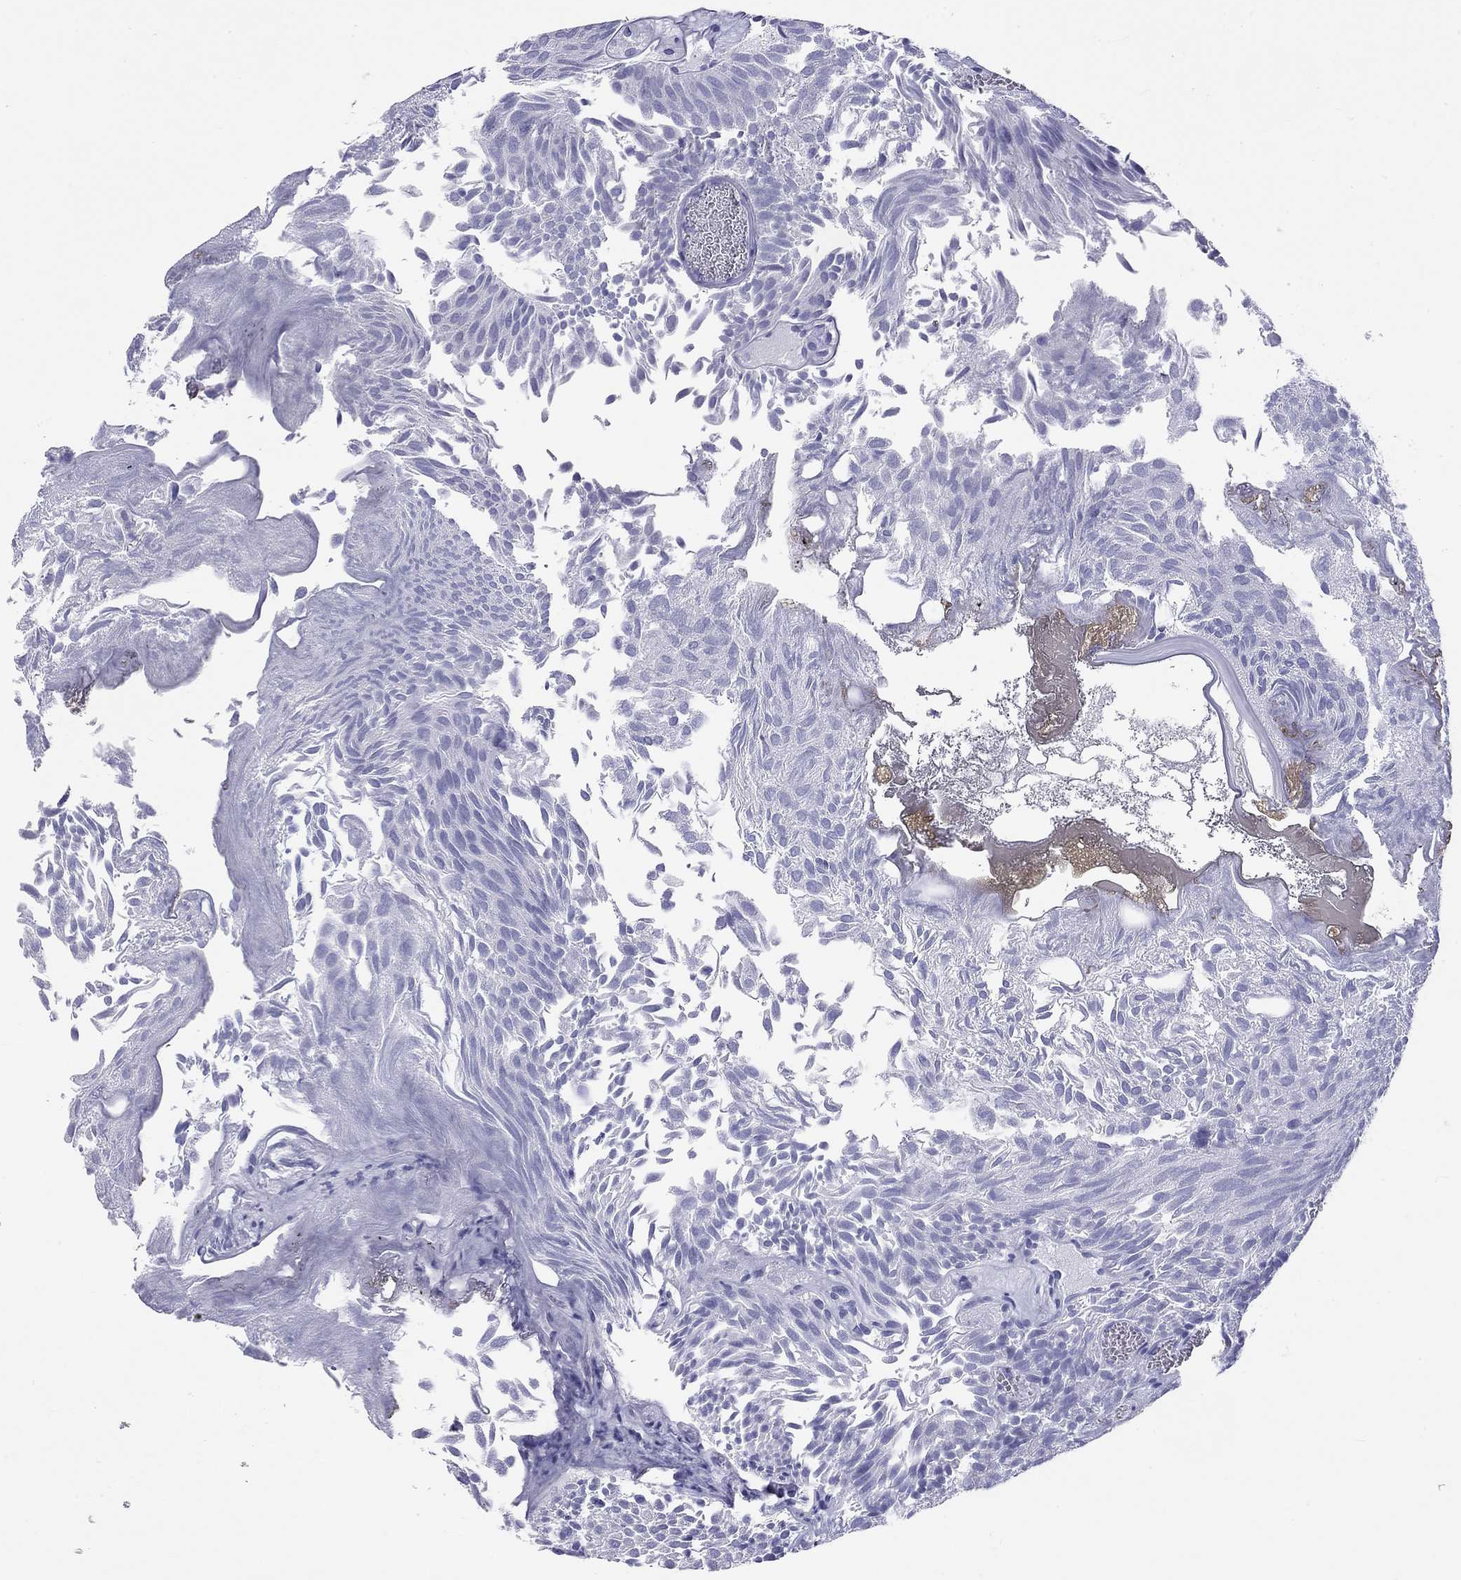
{"staining": {"intensity": "negative", "quantity": "none", "location": "none"}, "tissue": "urothelial cancer", "cell_type": "Tumor cells", "image_type": "cancer", "snomed": [{"axis": "morphology", "description": "Urothelial carcinoma, Low grade"}, {"axis": "topography", "description": "Urinary bladder"}], "caption": "An immunohistochemistry histopathology image of urothelial cancer is shown. There is no staining in tumor cells of urothelial cancer.", "gene": "DPY19L2", "patient": {"sex": "male", "age": 52}}